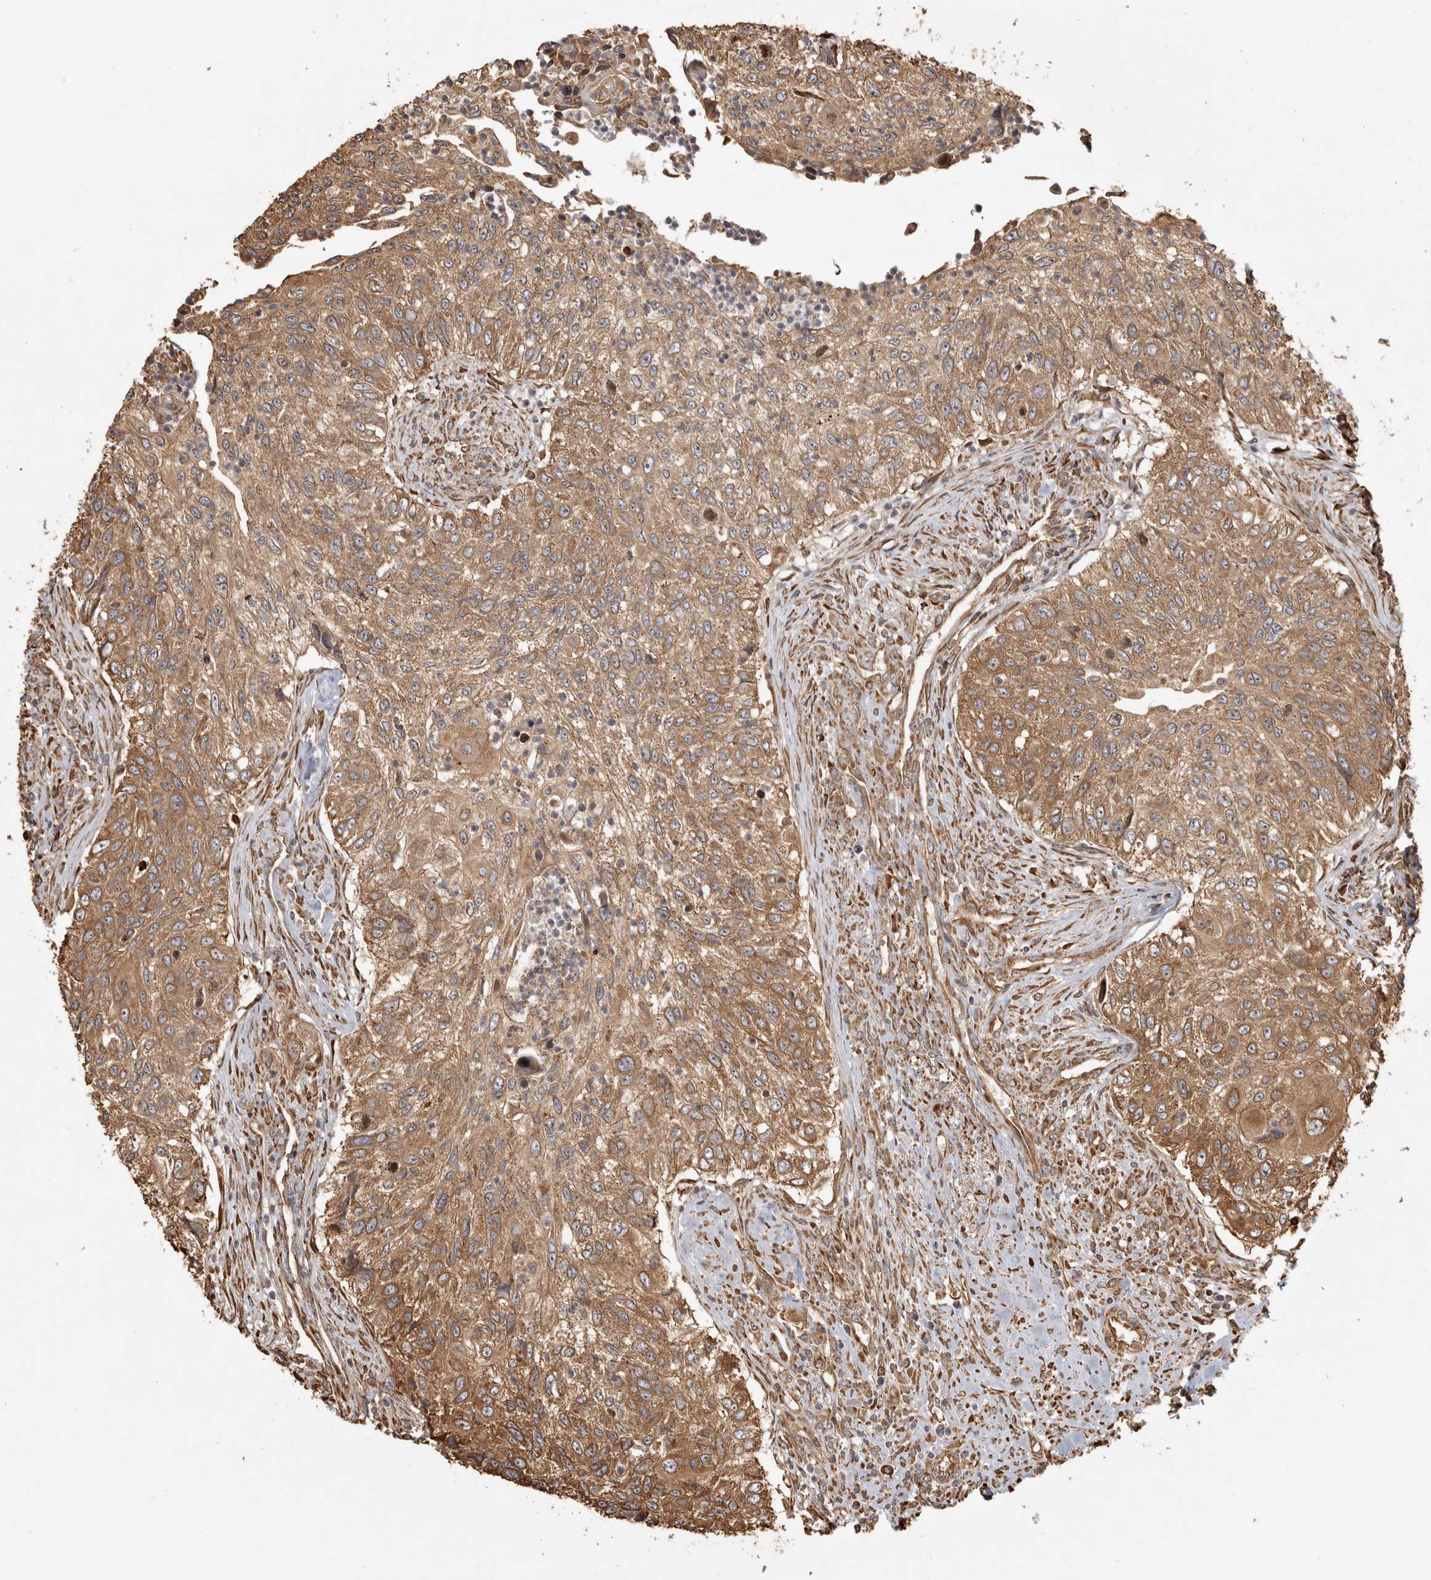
{"staining": {"intensity": "moderate", "quantity": ">75%", "location": "cytoplasmic/membranous"}, "tissue": "urothelial cancer", "cell_type": "Tumor cells", "image_type": "cancer", "snomed": [{"axis": "morphology", "description": "Urothelial carcinoma, High grade"}, {"axis": "topography", "description": "Urinary bladder"}], "caption": "Immunohistochemistry (IHC) of urothelial cancer demonstrates medium levels of moderate cytoplasmic/membranous expression in about >75% of tumor cells.", "gene": "CAMSAP2", "patient": {"sex": "female", "age": 60}}